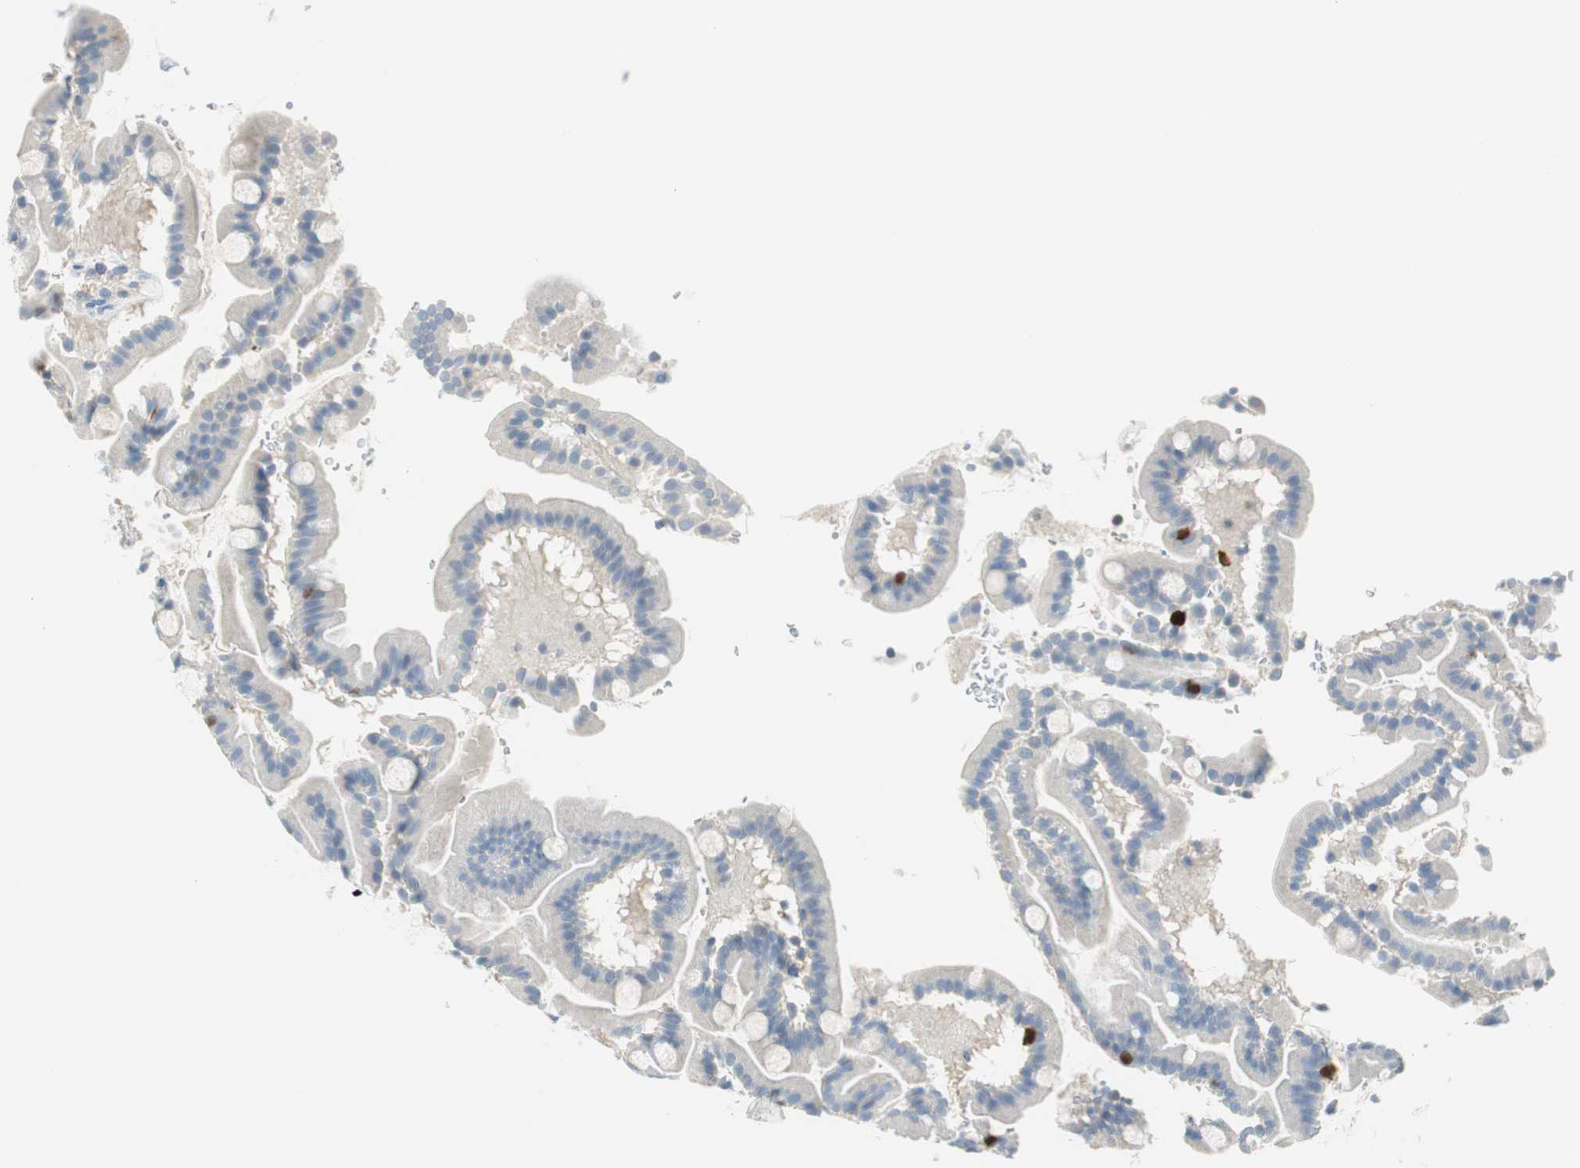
{"staining": {"intensity": "strong", "quantity": "<25%", "location": "cytoplasmic/membranous,nuclear"}, "tissue": "duodenum", "cell_type": "Glandular cells", "image_type": "normal", "snomed": [{"axis": "morphology", "description": "Normal tissue, NOS"}, {"axis": "topography", "description": "Duodenum"}], "caption": "IHC staining of unremarkable duodenum, which displays medium levels of strong cytoplasmic/membranous,nuclear staining in about <25% of glandular cells indicating strong cytoplasmic/membranous,nuclear protein expression. The staining was performed using DAB (brown) for protein detection and nuclei were counterstained in hematoxylin (blue).", "gene": "PTTG1", "patient": {"sex": "male", "age": 50}}